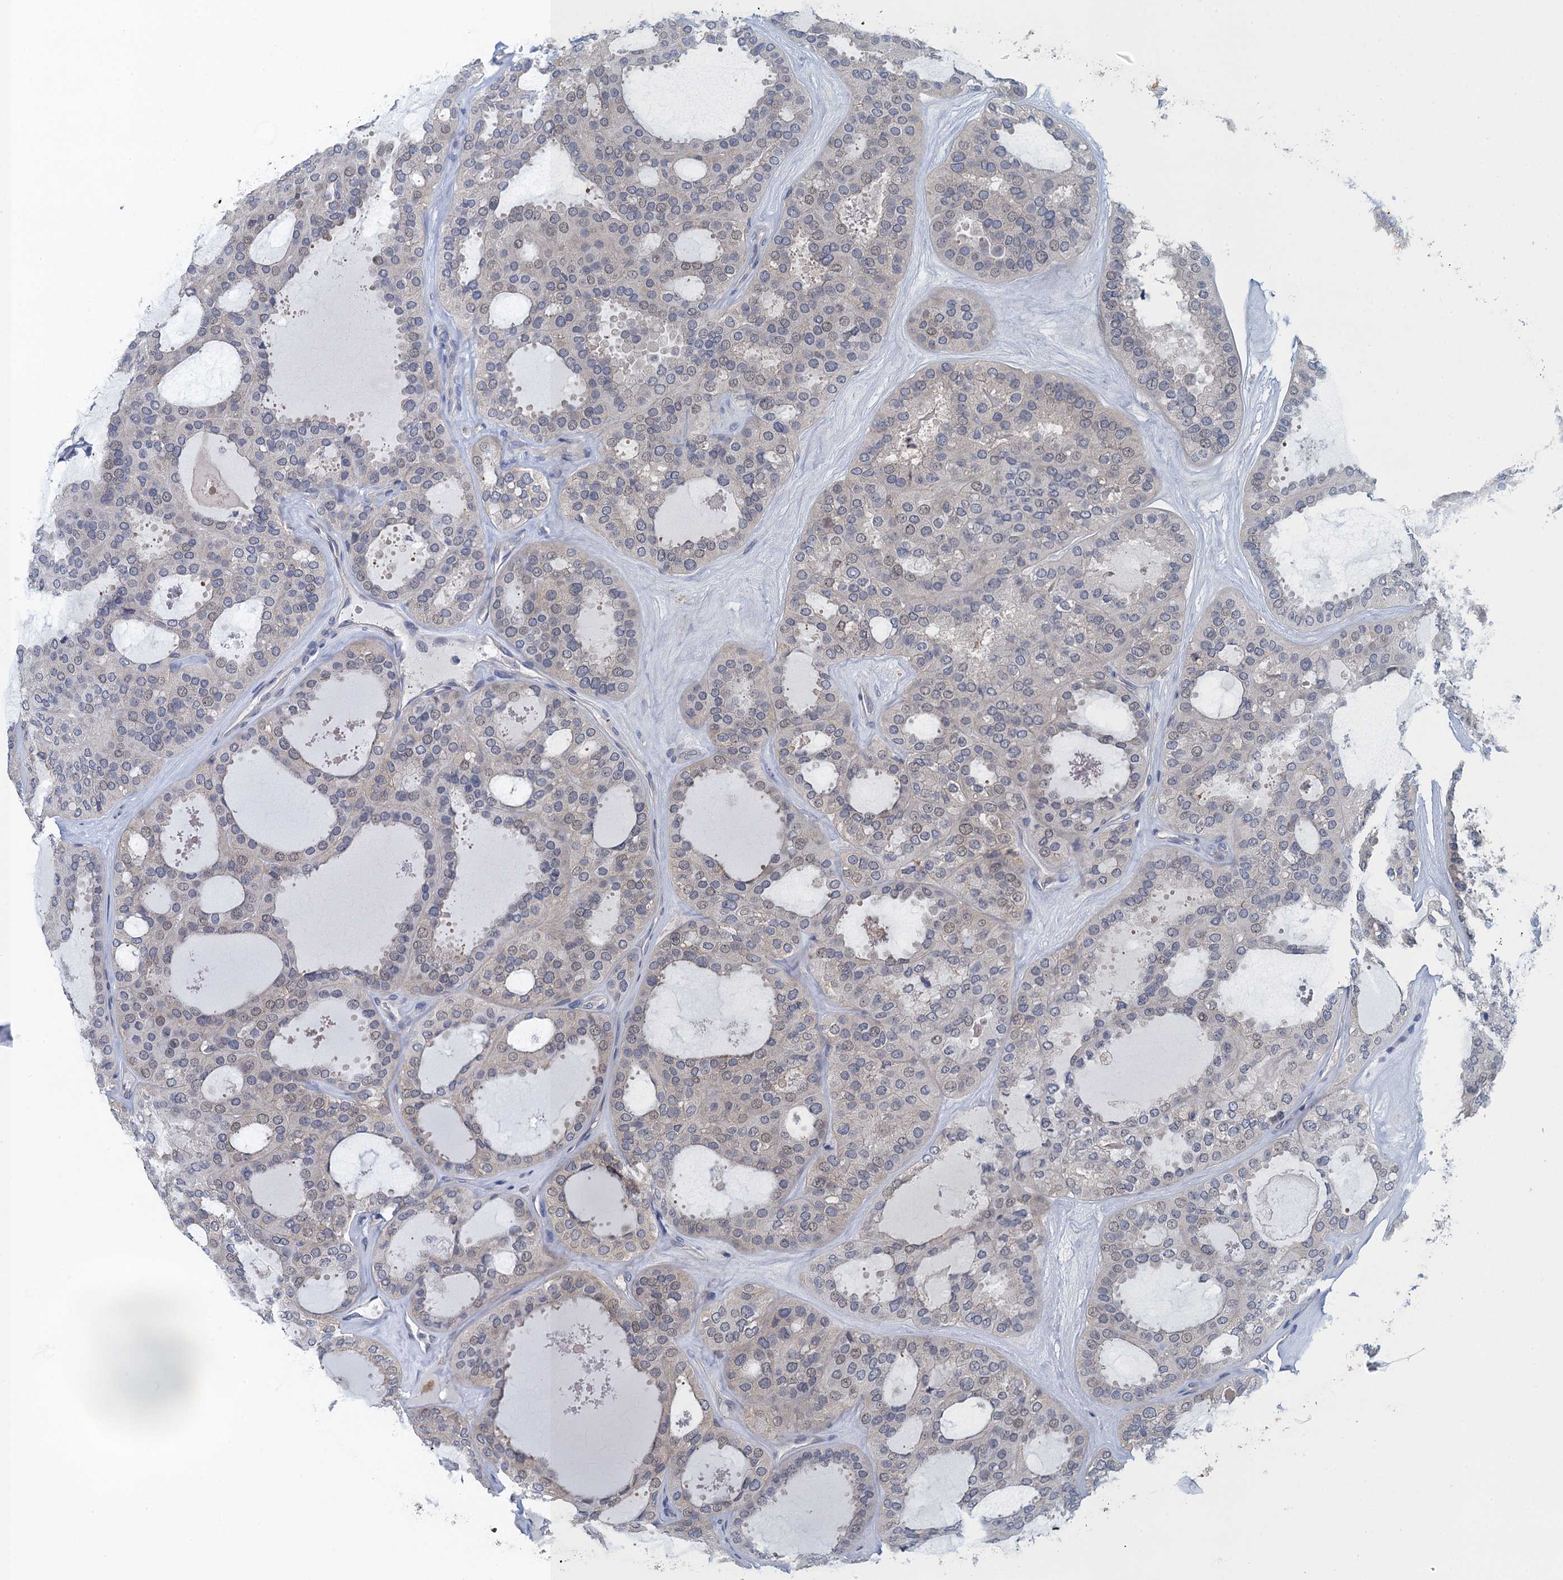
{"staining": {"intensity": "weak", "quantity": "<25%", "location": "nuclear"}, "tissue": "thyroid cancer", "cell_type": "Tumor cells", "image_type": "cancer", "snomed": [{"axis": "morphology", "description": "Follicular adenoma carcinoma, NOS"}, {"axis": "topography", "description": "Thyroid gland"}], "caption": "Thyroid cancer was stained to show a protein in brown. There is no significant positivity in tumor cells. (DAB immunohistochemistry (IHC), high magnification).", "gene": "NCKAP1L", "patient": {"sex": "male", "age": 75}}